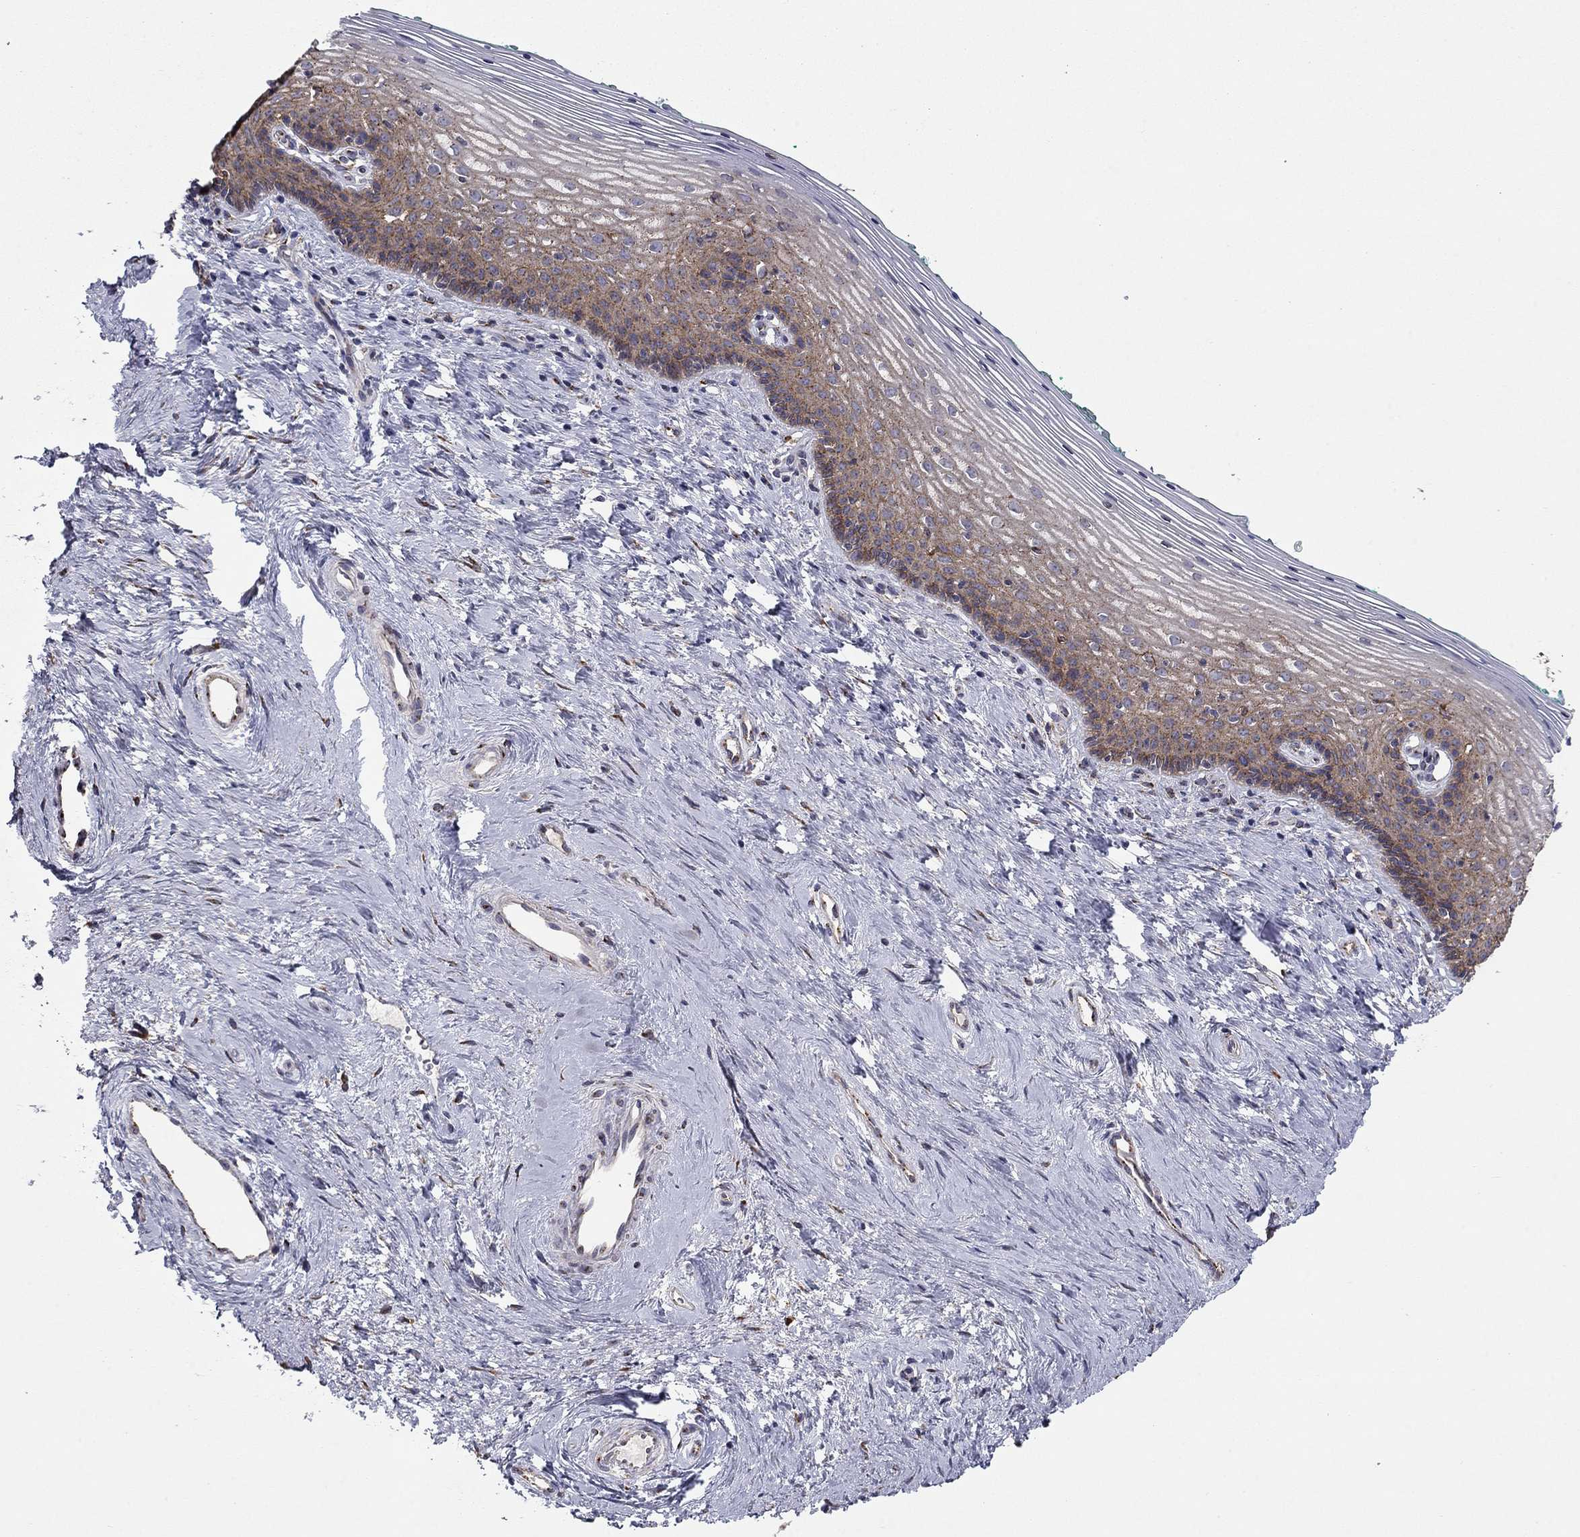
{"staining": {"intensity": "weak", "quantity": "25%-75%", "location": "cytoplasmic/membranous"}, "tissue": "vagina", "cell_type": "Squamous epithelial cells", "image_type": "normal", "snomed": [{"axis": "morphology", "description": "Normal tissue, NOS"}, {"axis": "topography", "description": "Vagina"}], "caption": "Vagina stained for a protein shows weak cytoplasmic/membranous positivity in squamous epithelial cells. Nuclei are stained in blue.", "gene": "YIF1A", "patient": {"sex": "female", "age": 45}}